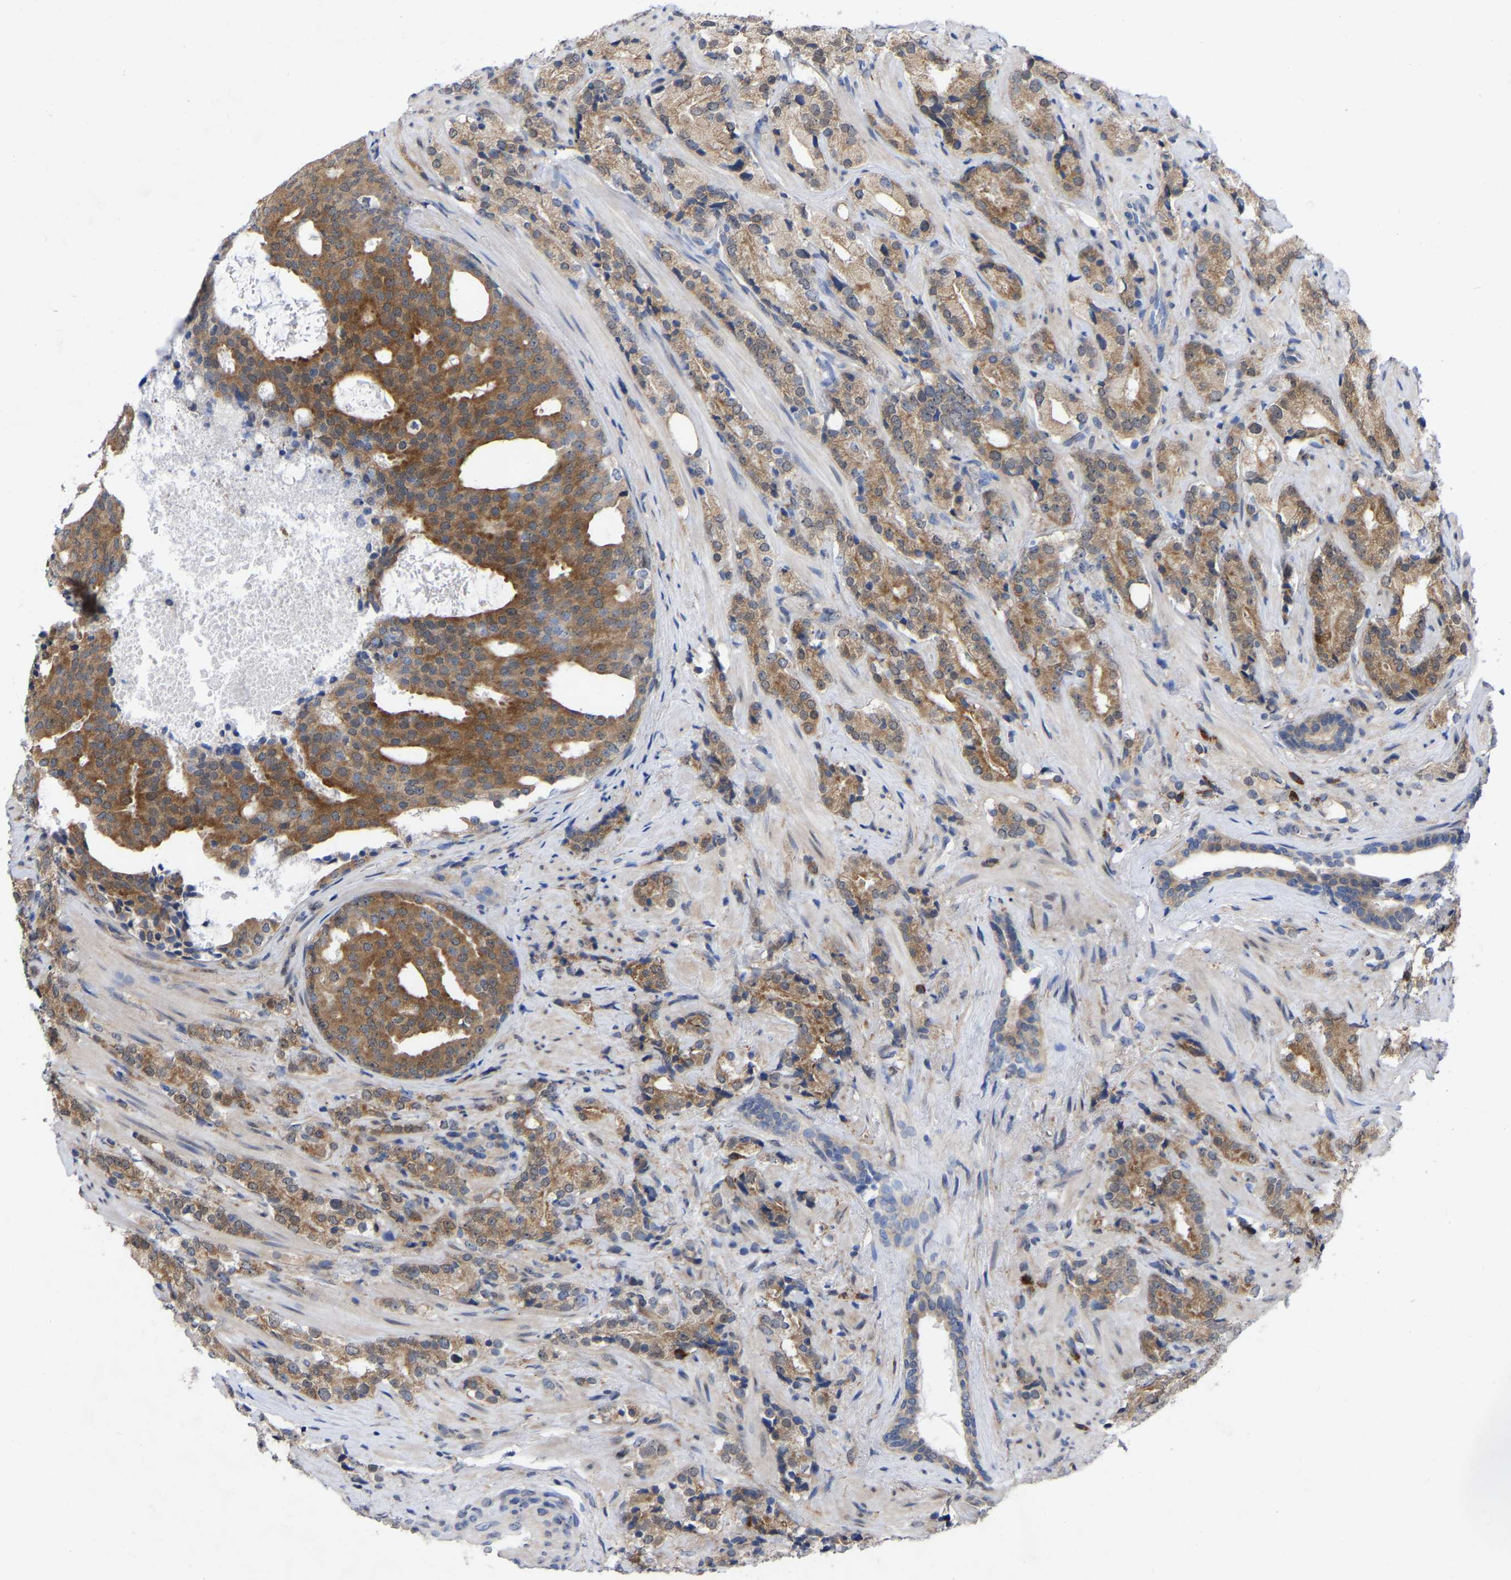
{"staining": {"intensity": "moderate", "quantity": ">75%", "location": "cytoplasmic/membranous"}, "tissue": "prostate cancer", "cell_type": "Tumor cells", "image_type": "cancer", "snomed": [{"axis": "morphology", "description": "Adenocarcinoma, High grade"}, {"axis": "topography", "description": "Prostate"}], "caption": "High-magnification brightfield microscopy of prostate adenocarcinoma (high-grade) stained with DAB (brown) and counterstained with hematoxylin (blue). tumor cells exhibit moderate cytoplasmic/membranous staining is identified in approximately>75% of cells. The staining is performed using DAB (3,3'-diaminobenzidine) brown chromogen to label protein expression. The nuclei are counter-stained blue using hematoxylin.", "gene": "UBE4B", "patient": {"sex": "male", "age": 71}}